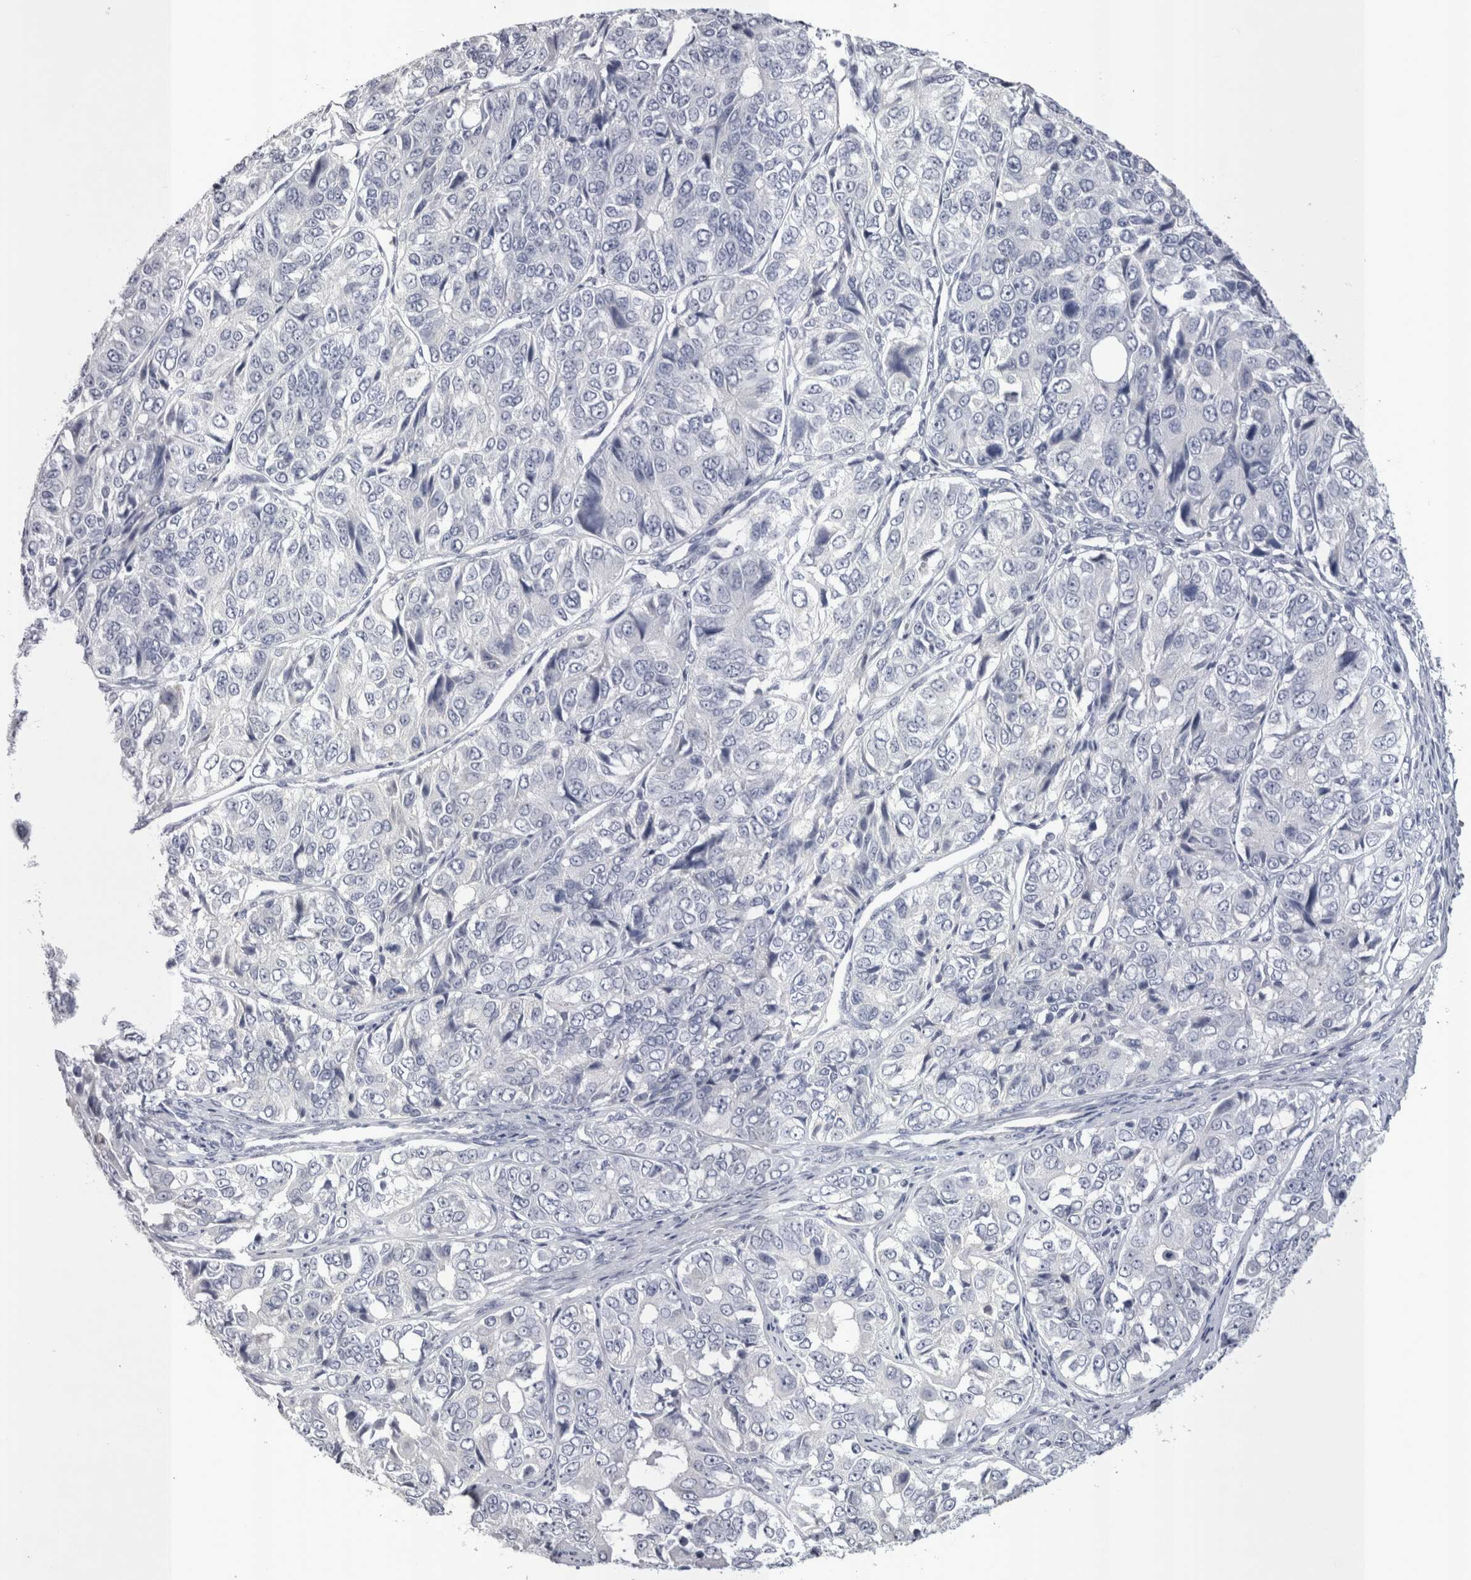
{"staining": {"intensity": "negative", "quantity": "none", "location": "none"}, "tissue": "ovarian cancer", "cell_type": "Tumor cells", "image_type": "cancer", "snomed": [{"axis": "morphology", "description": "Carcinoma, endometroid"}, {"axis": "topography", "description": "Ovary"}], "caption": "Tumor cells show no significant staining in ovarian cancer (endometroid carcinoma).", "gene": "PWP2", "patient": {"sex": "female", "age": 51}}